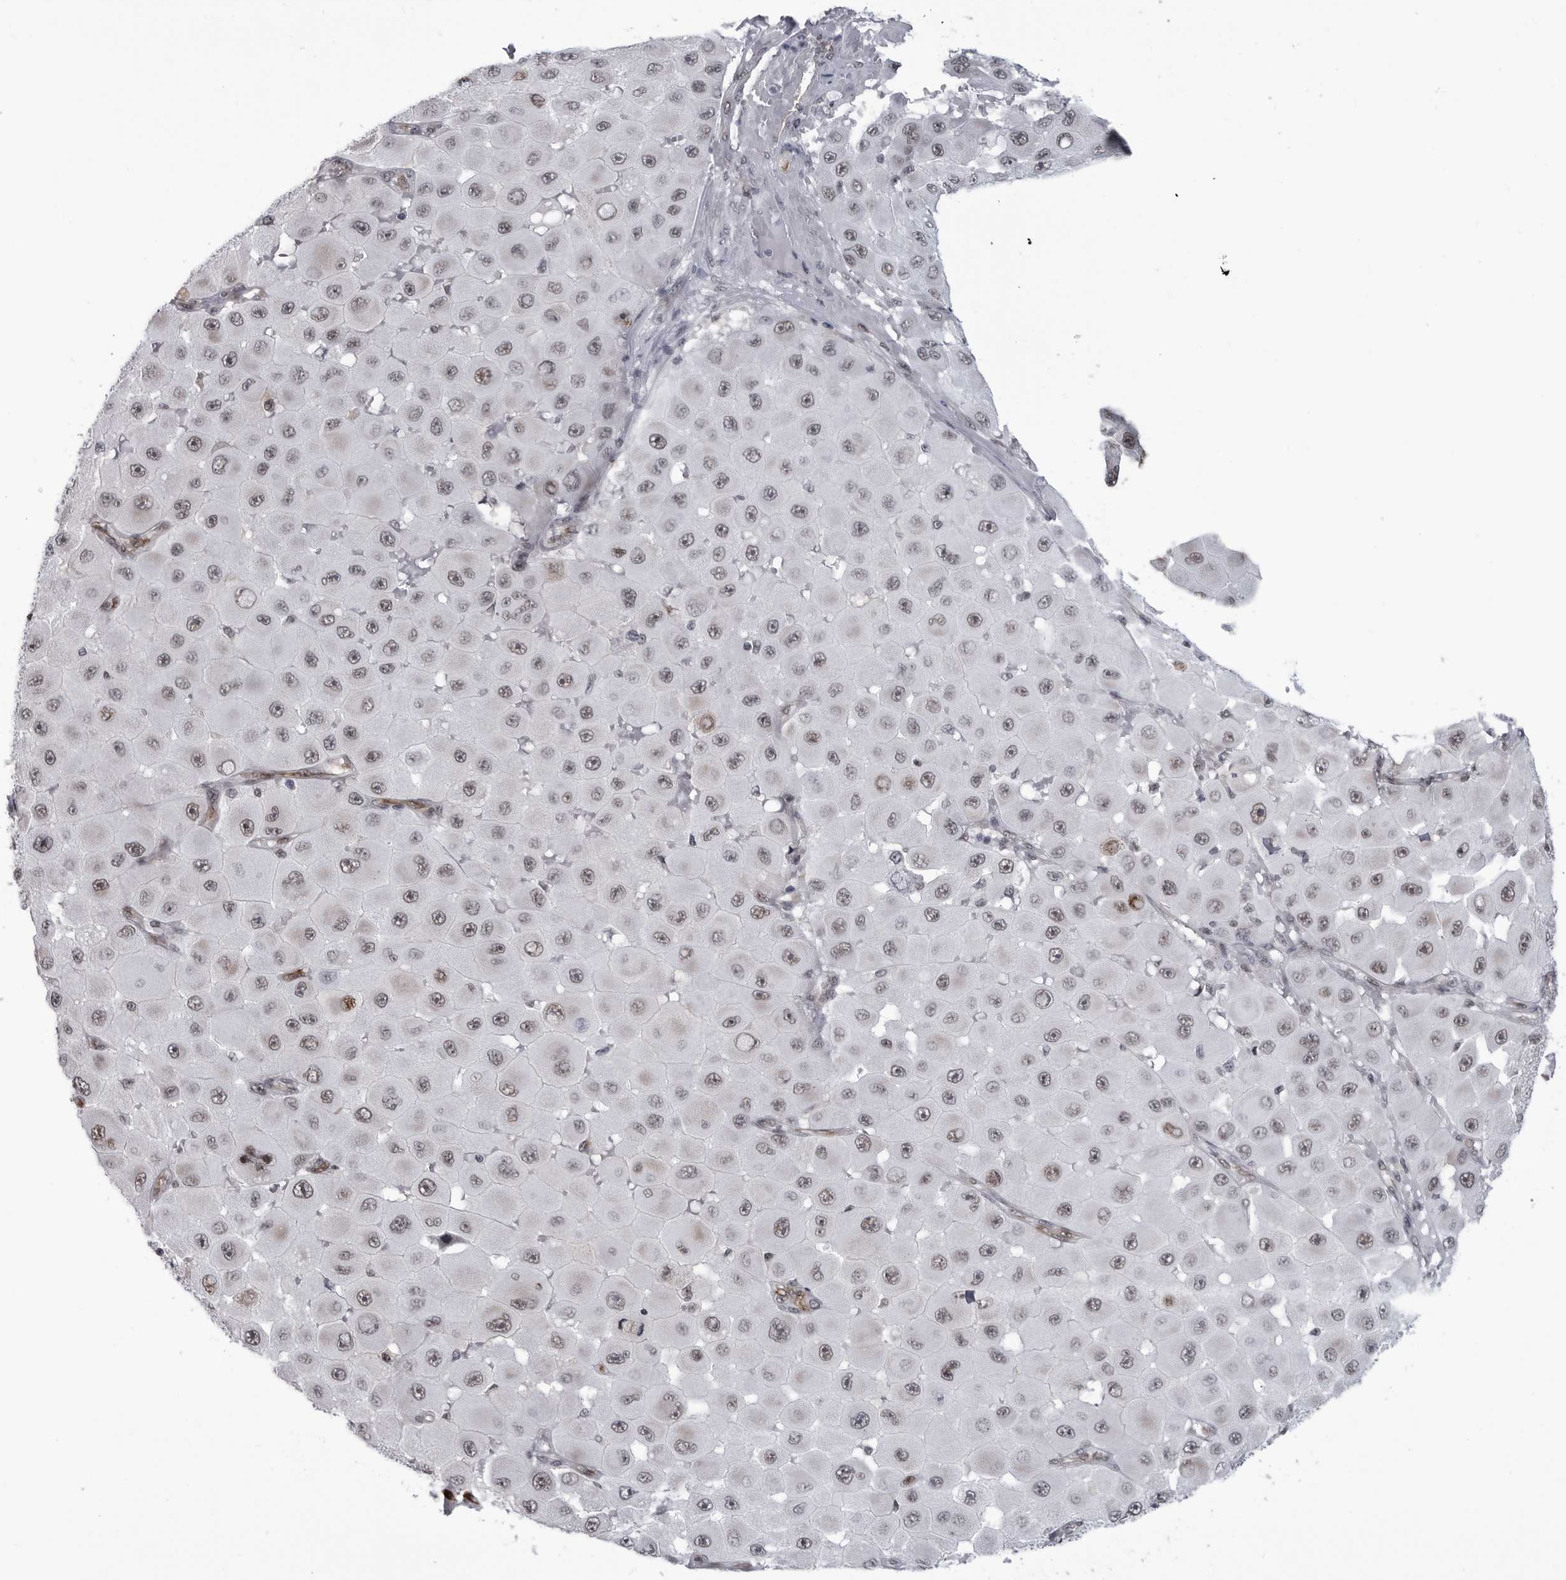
{"staining": {"intensity": "moderate", "quantity": ">75%", "location": "nuclear"}, "tissue": "melanoma", "cell_type": "Tumor cells", "image_type": "cancer", "snomed": [{"axis": "morphology", "description": "Malignant melanoma, NOS"}, {"axis": "topography", "description": "Skin"}], "caption": "A brown stain shows moderate nuclear expression of a protein in human melanoma tumor cells.", "gene": "RNF26", "patient": {"sex": "female", "age": 81}}